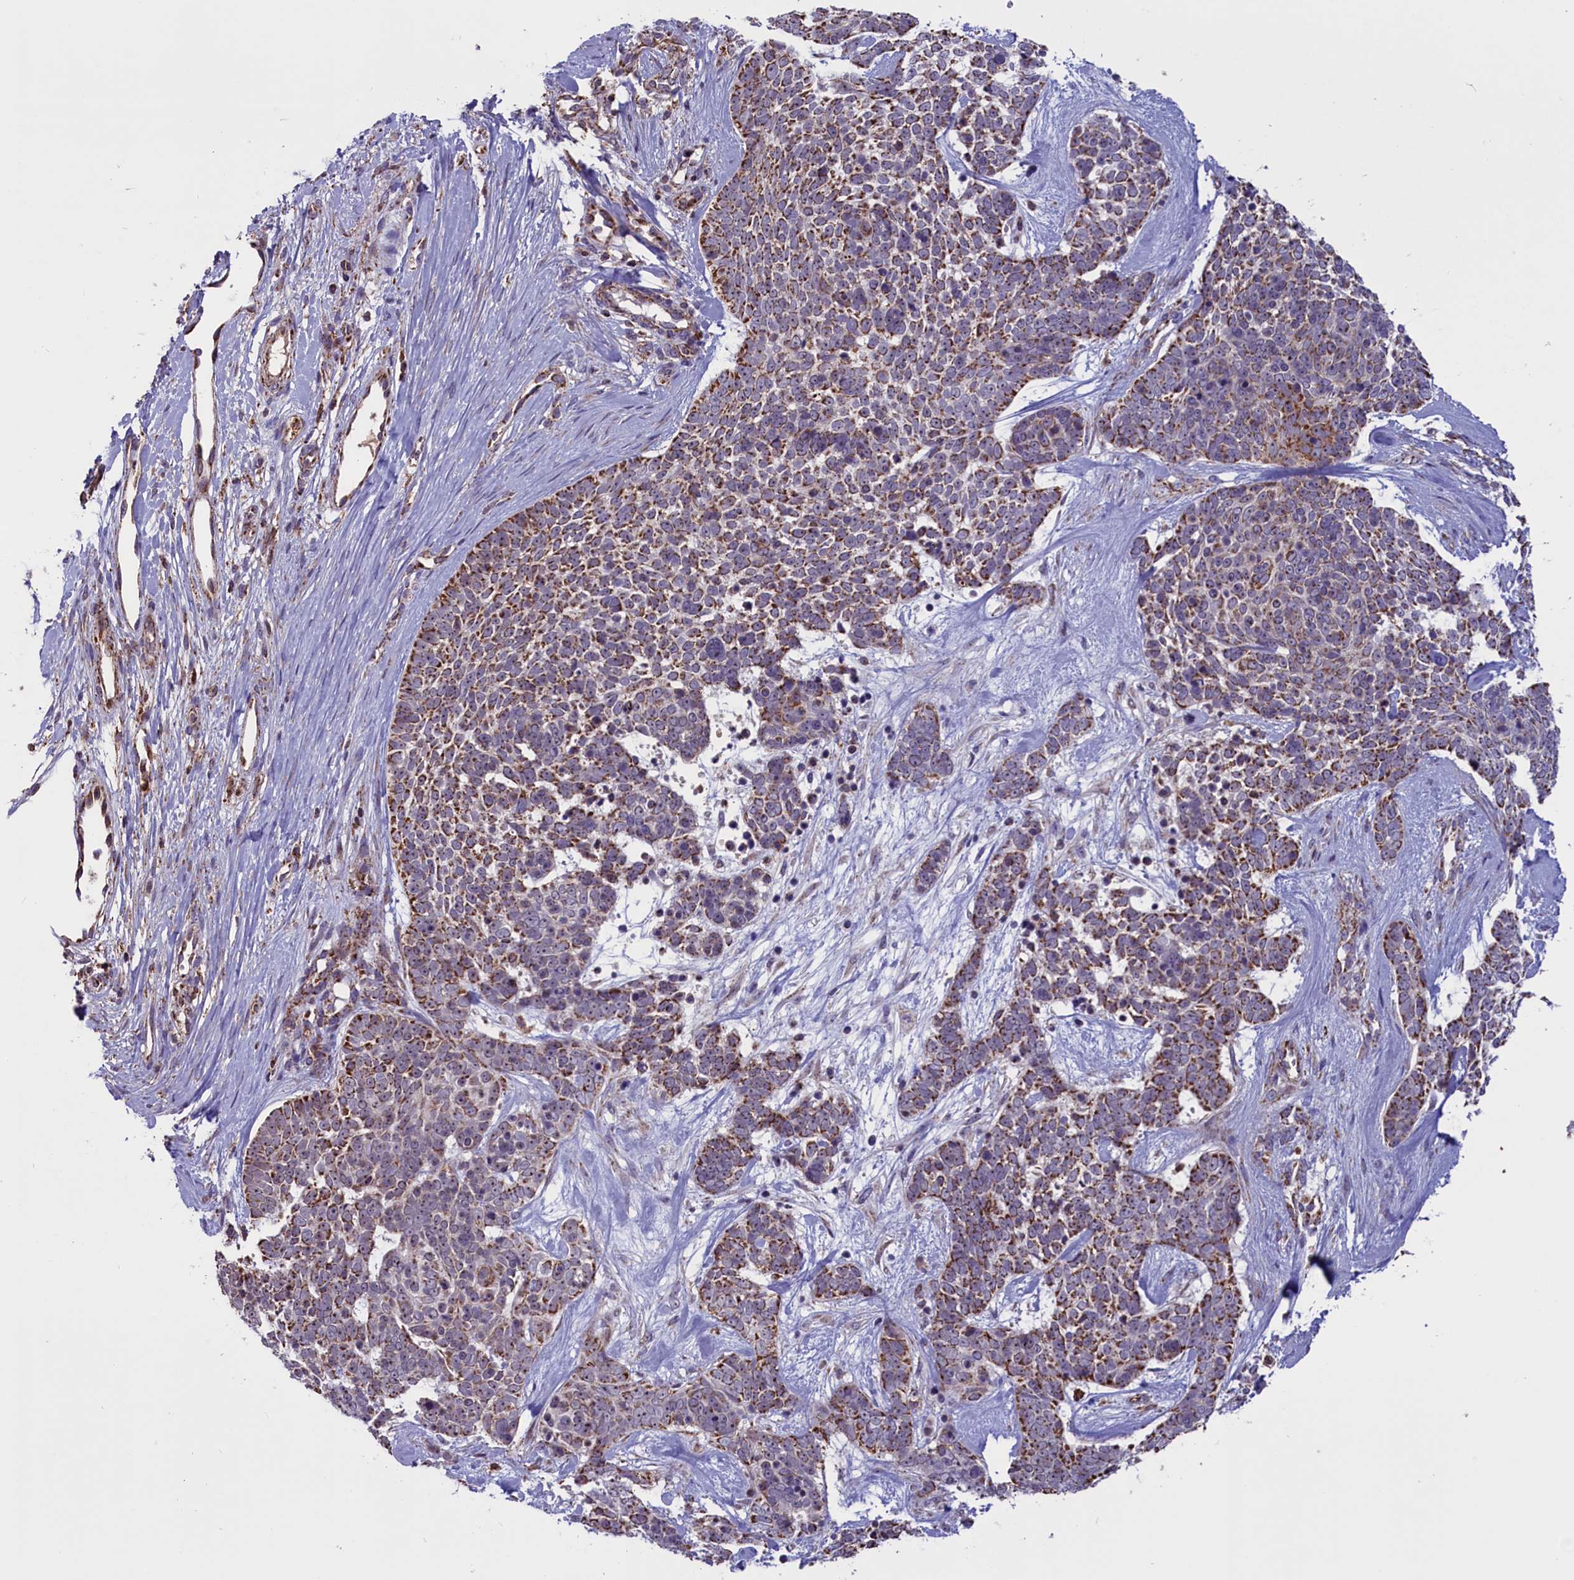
{"staining": {"intensity": "moderate", "quantity": ">75%", "location": "cytoplasmic/membranous"}, "tissue": "skin cancer", "cell_type": "Tumor cells", "image_type": "cancer", "snomed": [{"axis": "morphology", "description": "Basal cell carcinoma"}, {"axis": "topography", "description": "Skin"}], "caption": "Skin basal cell carcinoma stained with a brown dye shows moderate cytoplasmic/membranous positive expression in about >75% of tumor cells.", "gene": "GLRX5", "patient": {"sex": "female", "age": 81}}